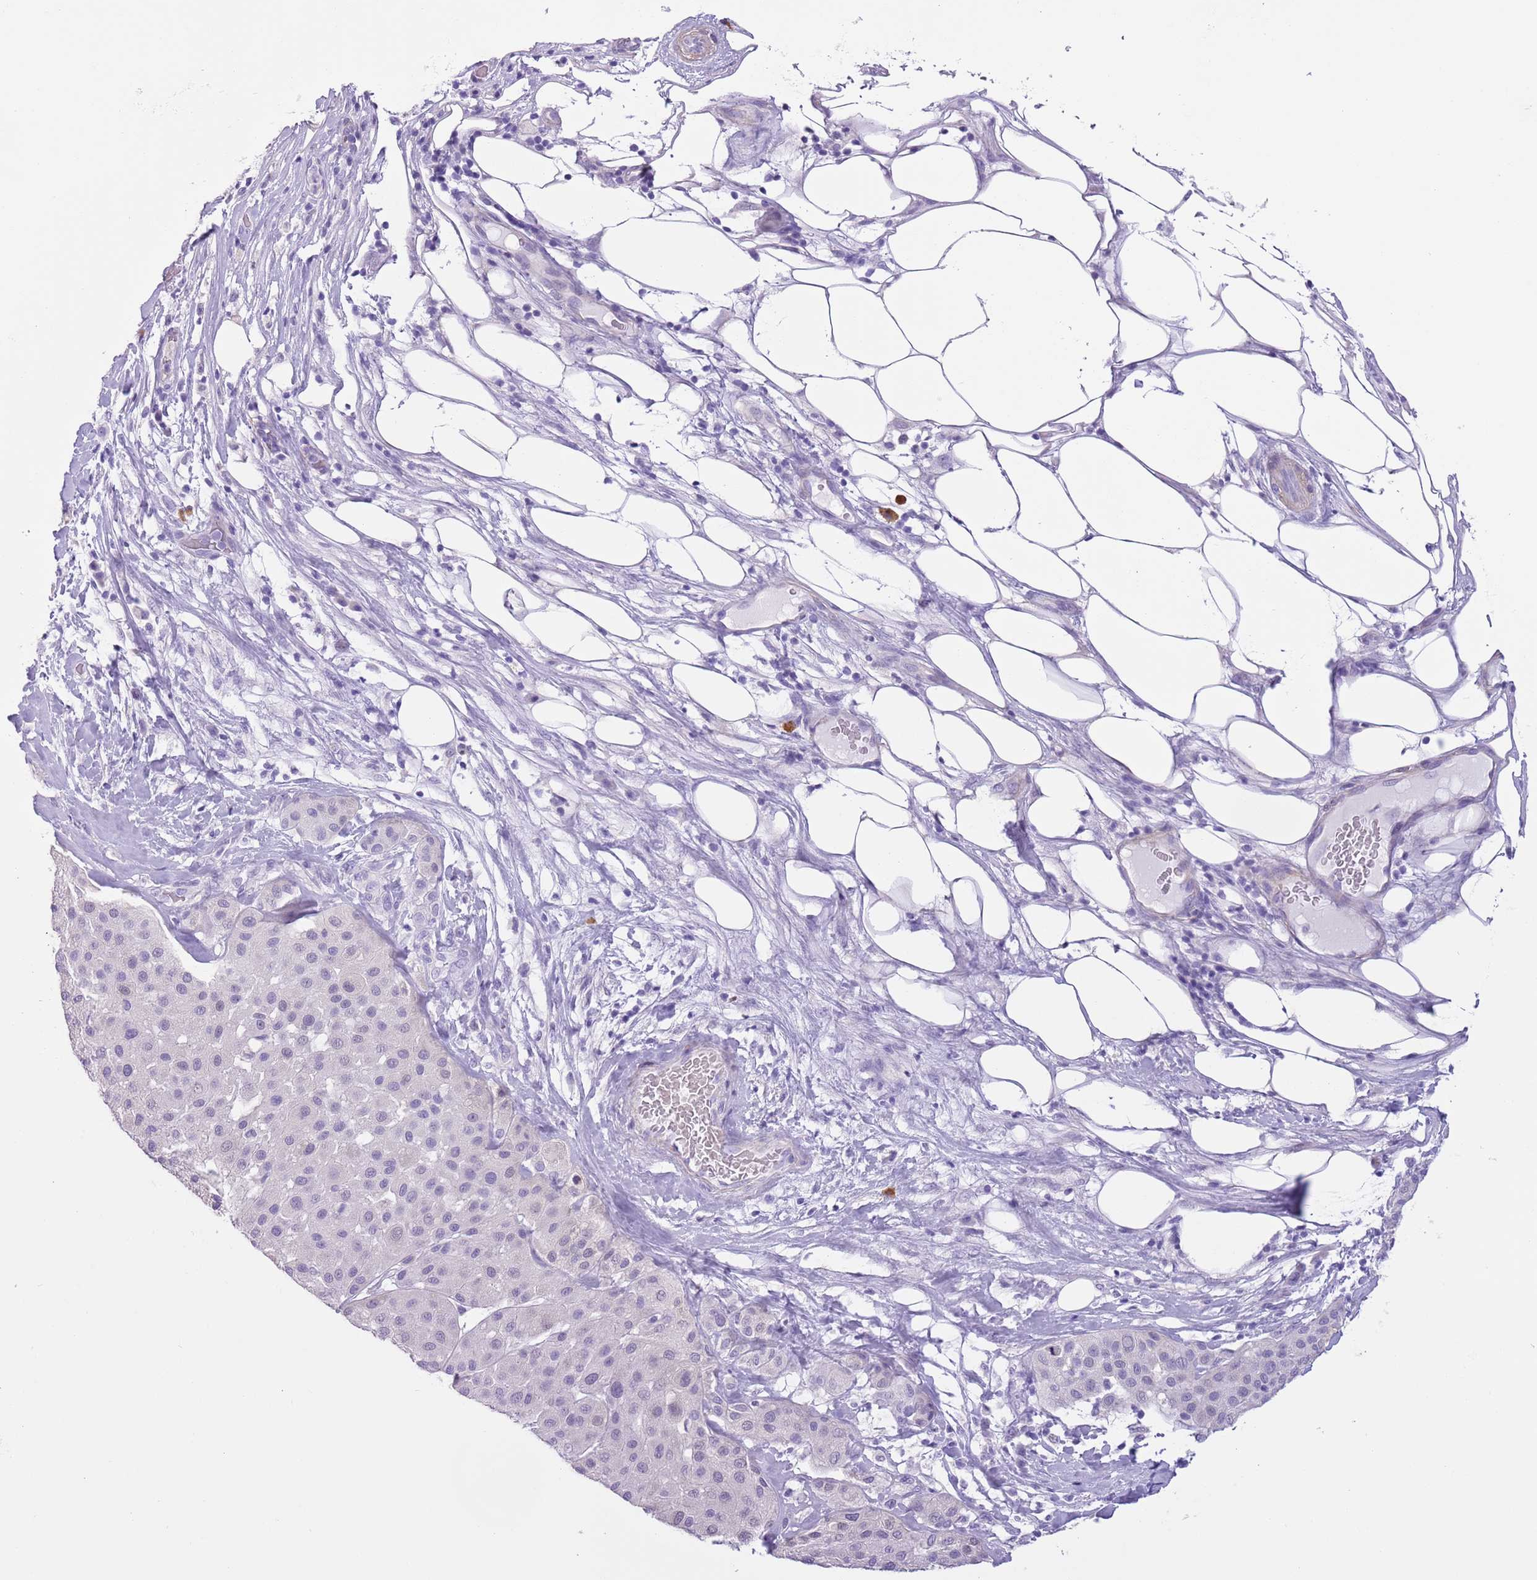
{"staining": {"intensity": "negative", "quantity": "none", "location": "none"}, "tissue": "melanoma", "cell_type": "Tumor cells", "image_type": "cancer", "snomed": [{"axis": "morphology", "description": "Malignant melanoma, Metastatic site"}, {"axis": "topography", "description": "Smooth muscle"}], "caption": "Melanoma was stained to show a protein in brown. There is no significant staining in tumor cells.", "gene": "SLC7A14", "patient": {"sex": "male", "age": 41}}